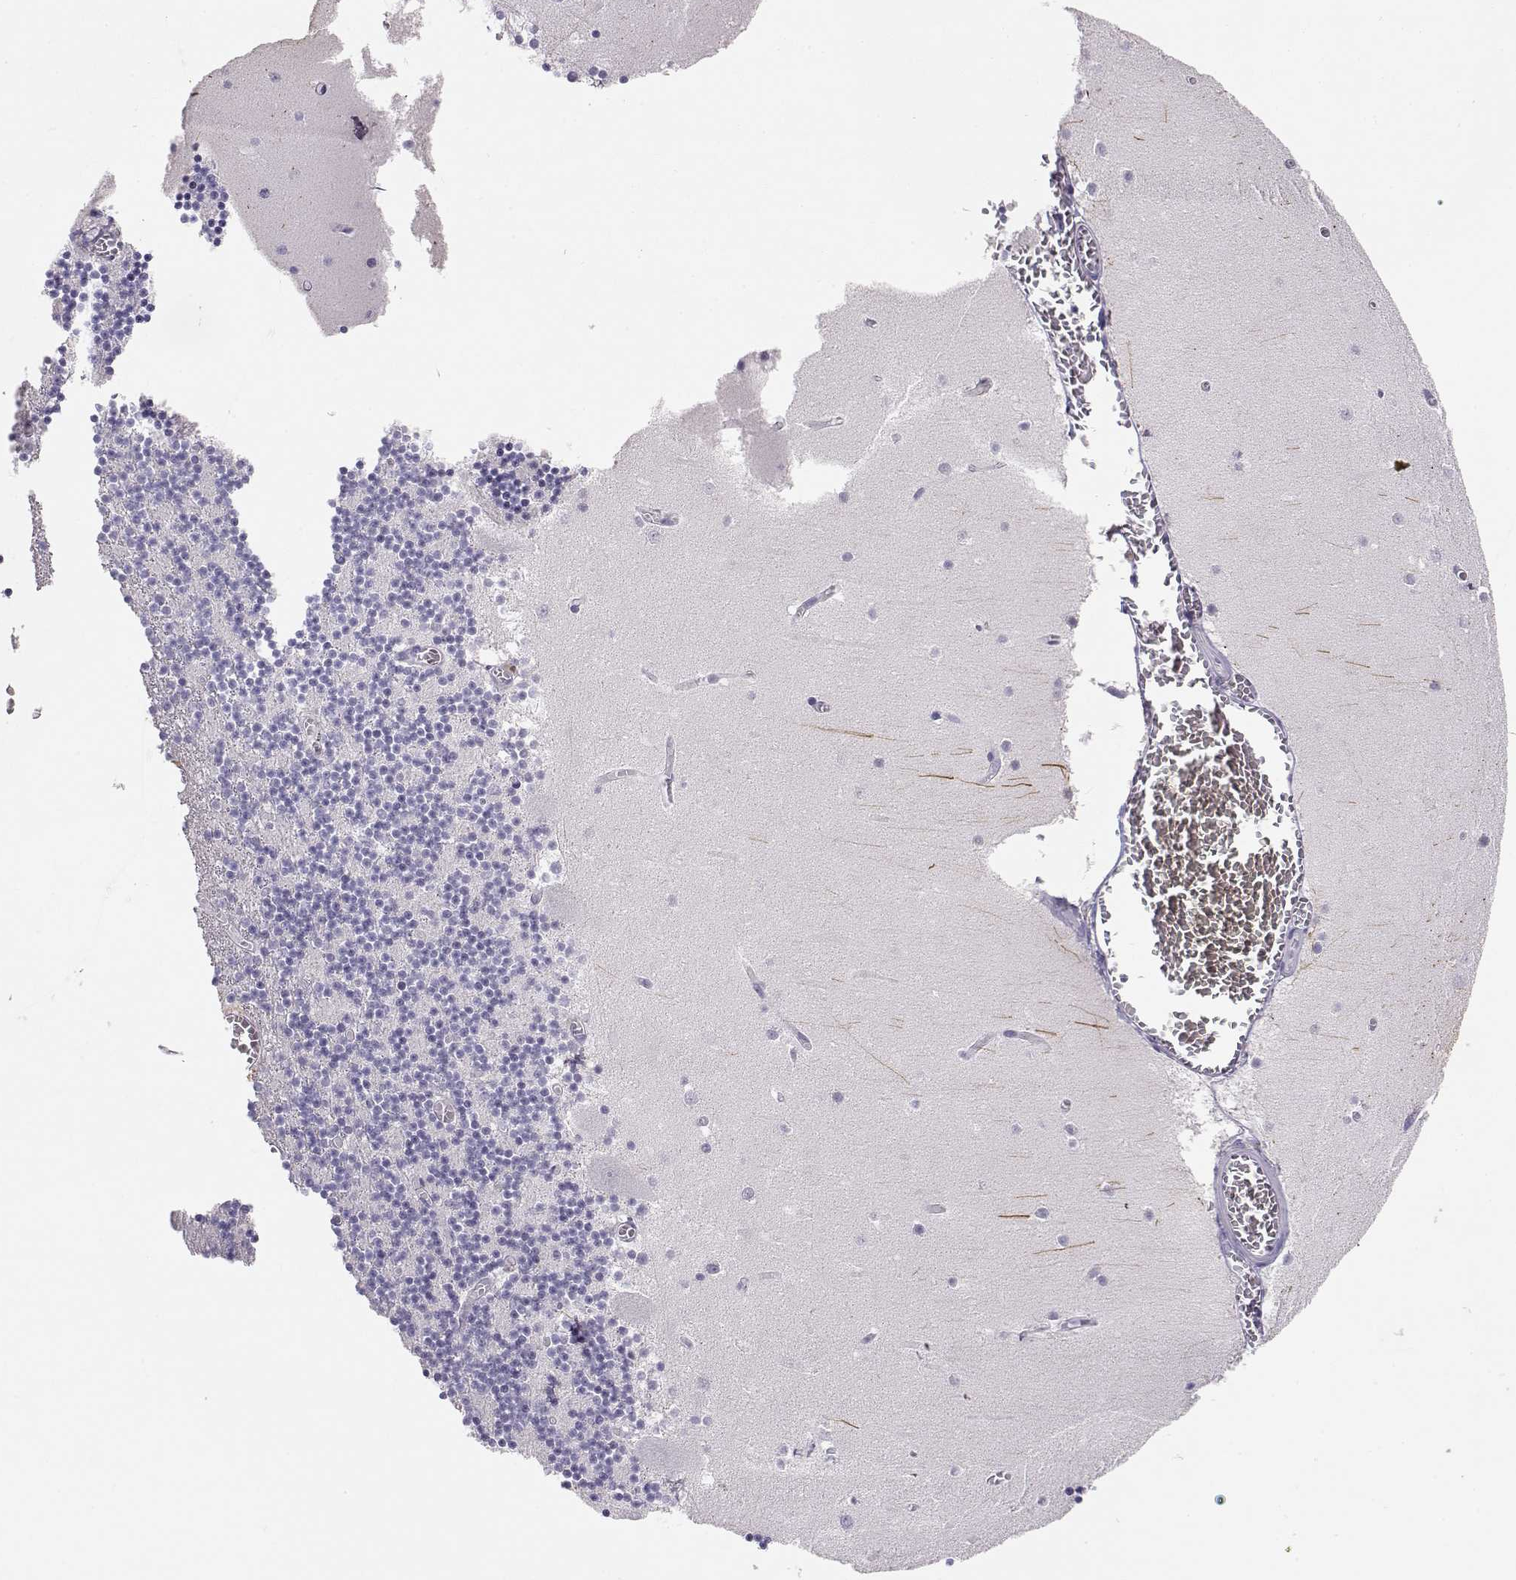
{"staining": {"intensity": "negative", "quantity": "none", "location": "none"}, "tissue": "cerebellum", "cell_type": "Cells in granular layer", "image_type": "normal", "snomed": [{"axis": "morphology", "description": "Normal tissue, NOS"}, {"axis": "topography", "description": "Cerebellum"}], "caption": "The image shows no staining of cells in granular layer in unremarkable cerebellum.", "gene": "OPN5", "patient": {"sex": "female", "age": 28}}